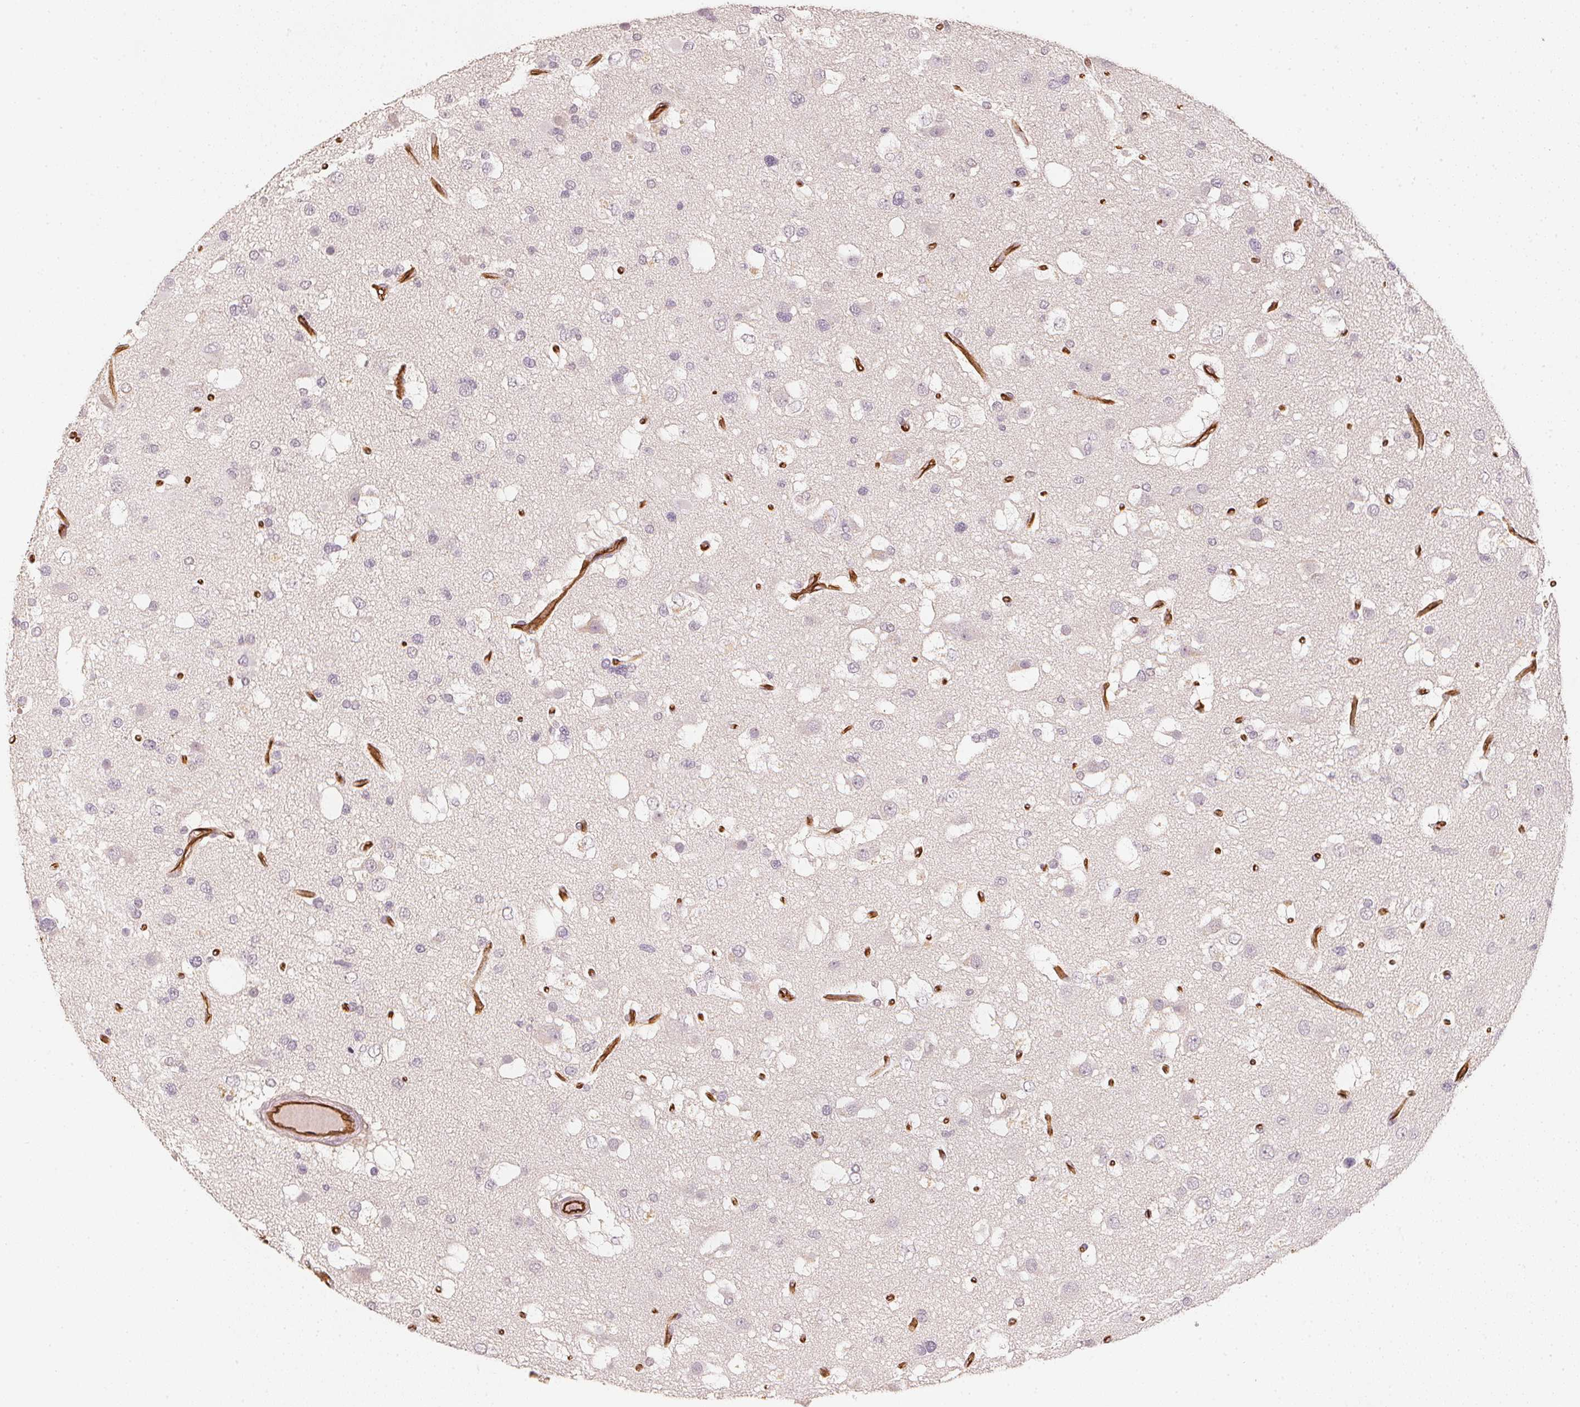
{"staining": {"intensity": "negative", "quantity": "none", "location": "none"}, "tissue": "glioma", "cell_type": "Tumor cells", "image_type": "cancer", "snomed": [{"axis": "morphology", "description": "Glioma, malignant, High grade"}, {"axis": "topography", "description": "Brain"}], "caption": "Glioma was stained to show a protein in brown. There is no significant staining in tumor cells.", "gene": "CIB1", "patient": {"sex": "male", "age": 53}}